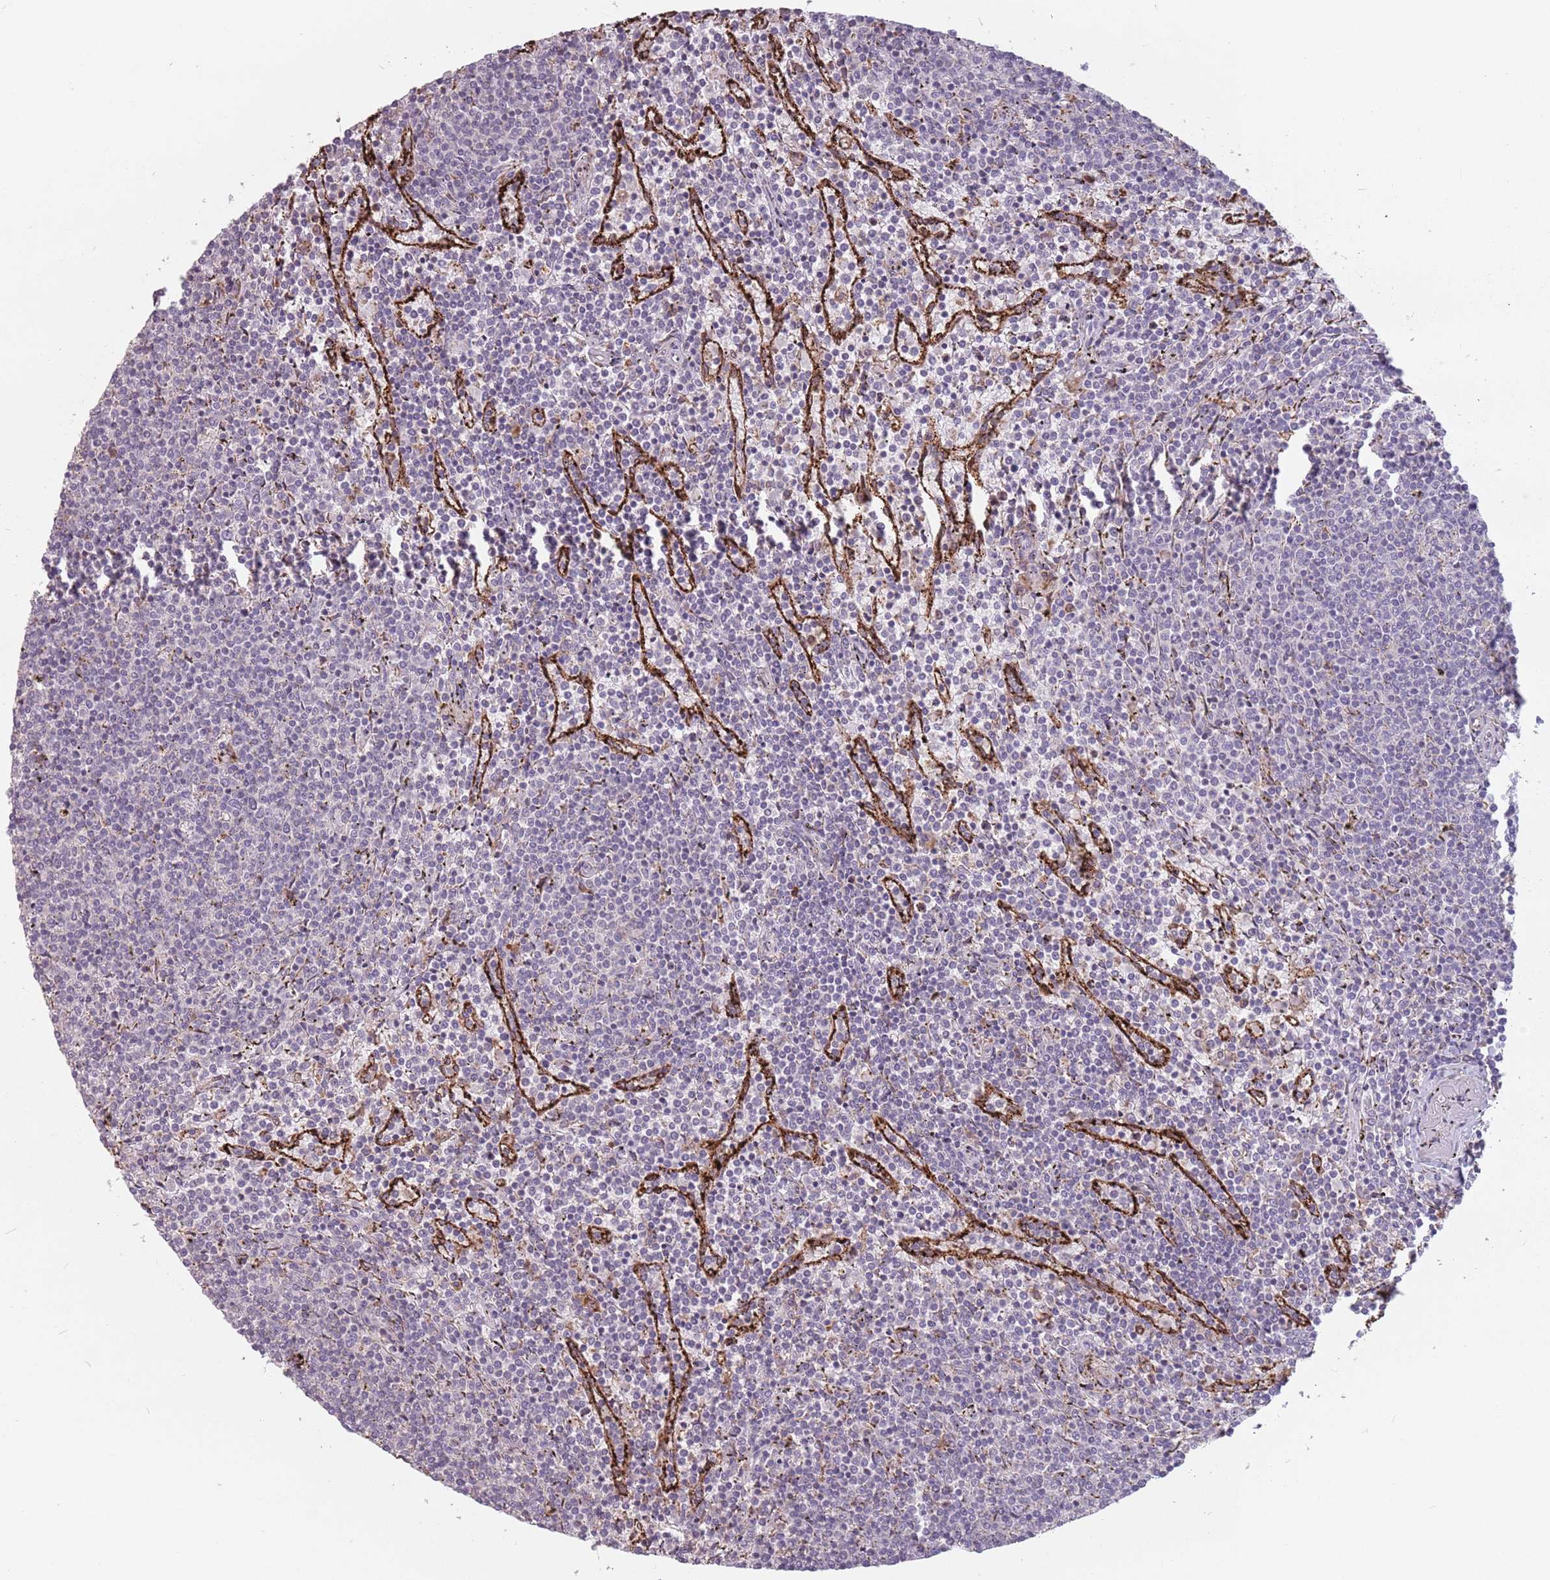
{"staining": {"intensity": "negative", "quantity": "none", "location": "none"}, "tissue": "lymphoma", "cell_type": "Tumor cells", "image_type": "cancer", "snomed": [{"axis": "morphology", "description": "Malignant lymphoma, non-Hodgkin's type, Low grade"}, {"axis": "topography", "description": "Spleen"}], "caption": "Immunohistochemistry (IHC) photomicrograph of human low-grade malignant lymphoma, non-Hodgkin's type stained for a protein (brown), which shows no positivity in tumor cells.", "gene": "RPS9", "patient": {"sex": "female", "age": 50}}